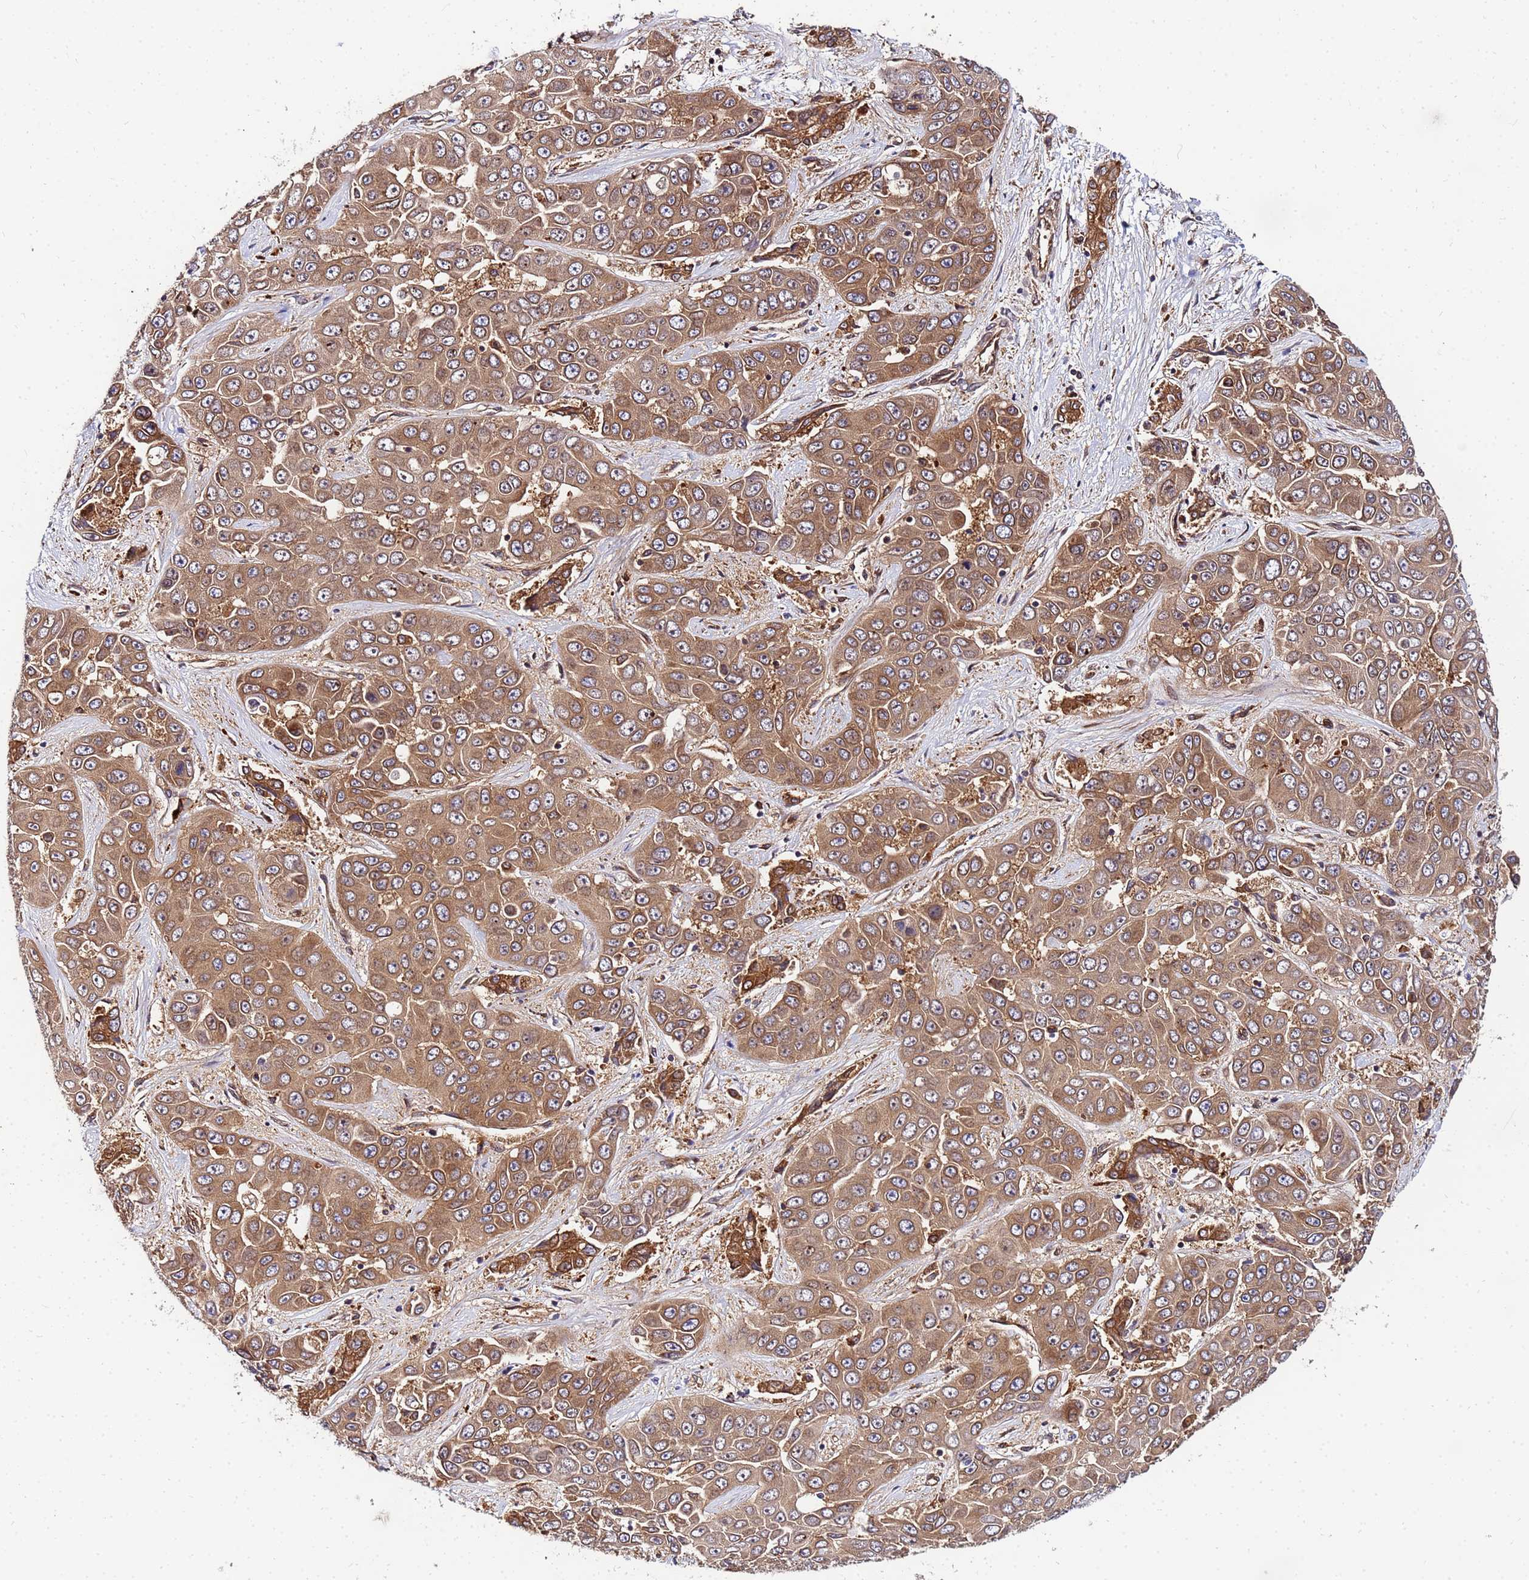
{"staining": {"intensity": "moderate", "quantity": ">75%", "location": "cytoplasmic/membranous"}, "tissue": "liver cancer", "cell_type": "Tumor cells", "image_type": "cancer", "snomed": [{"axis": "morphology", "description": "Cholangiocarcinoma"}, {"axis": "topography", "description": "Liver"}], "caption": "Protein expression analysis of liver cancer shows moderate cytoplasmic/membranous positivity in approximately >75% of tumor cells. (Brightfield microscopy of DAB IHC at high magnification).", "gene": "UNC93B1", "patient": {"sex": "female", "age": 52}}